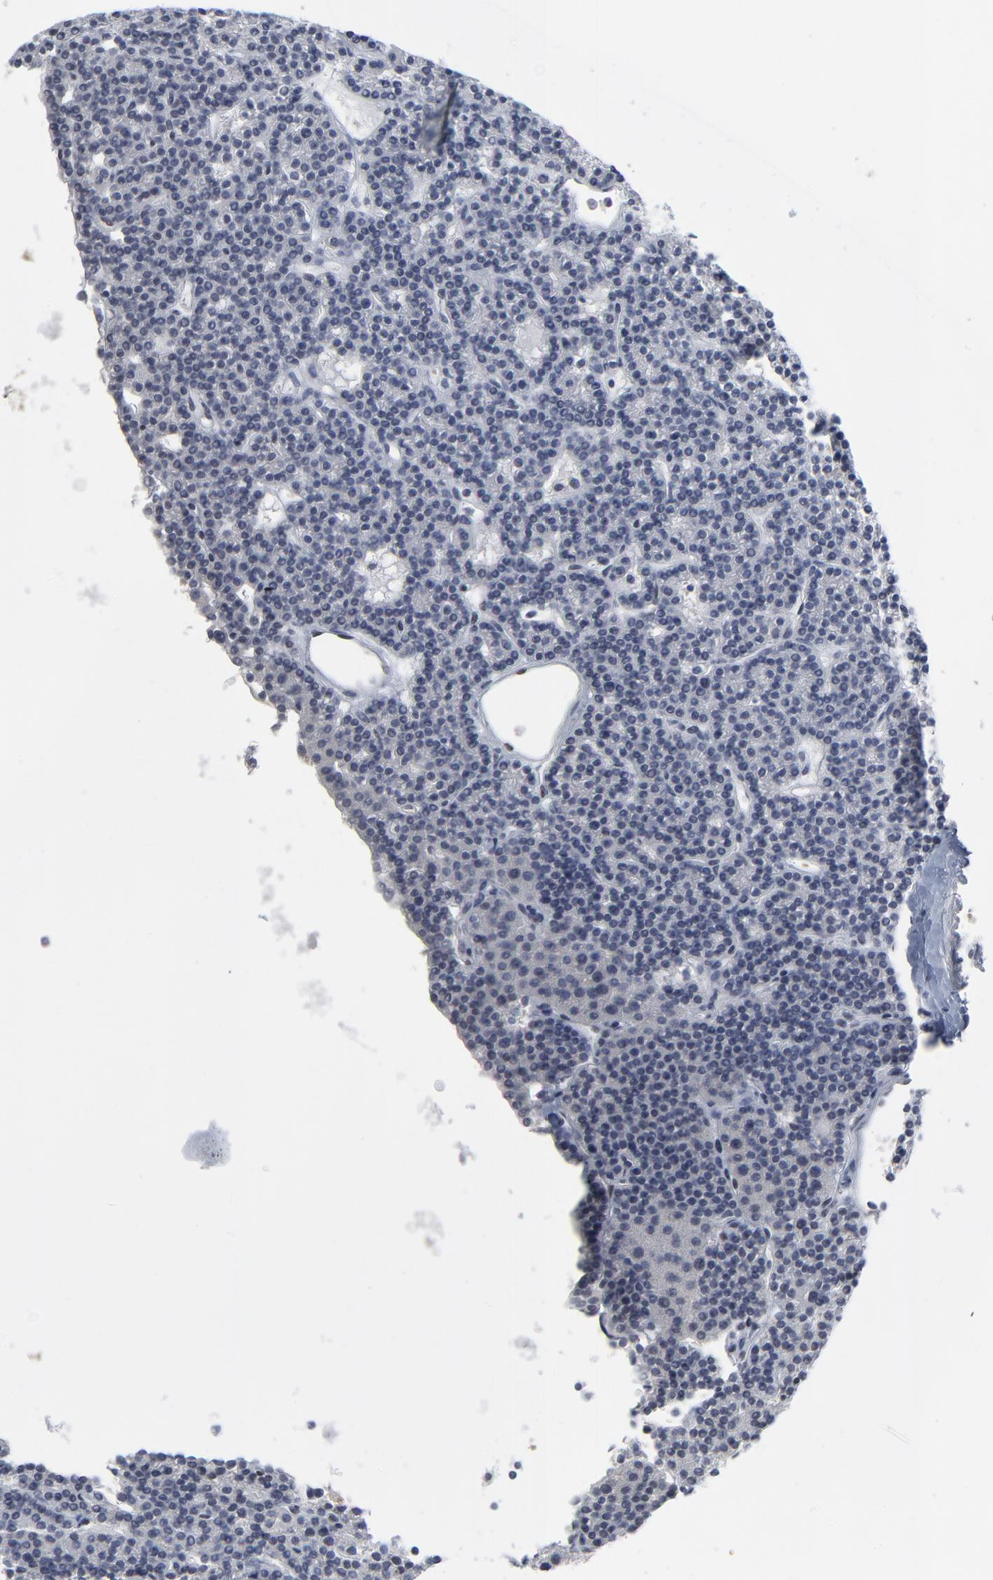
{"staining": {"intensity": "negative", "quantity": "none", "location": "none"}, "tissue": "parathyroid gland", "cell_type": "Glandular cells", "image_type": "normal", "snomed": [{"axis": "morphology", "description": "Normal tissue, NOS"}, {"axis": "topography", "description": "Parathyroid gland"}], "caption": "This is a photomicrograph of immunohistochemistry (IHC) staining of unremarkable parathyroid gland, which shows no expression in glandular cells.", "gene": "ATF7", "patient": {"sex": "female", "age": 45}}